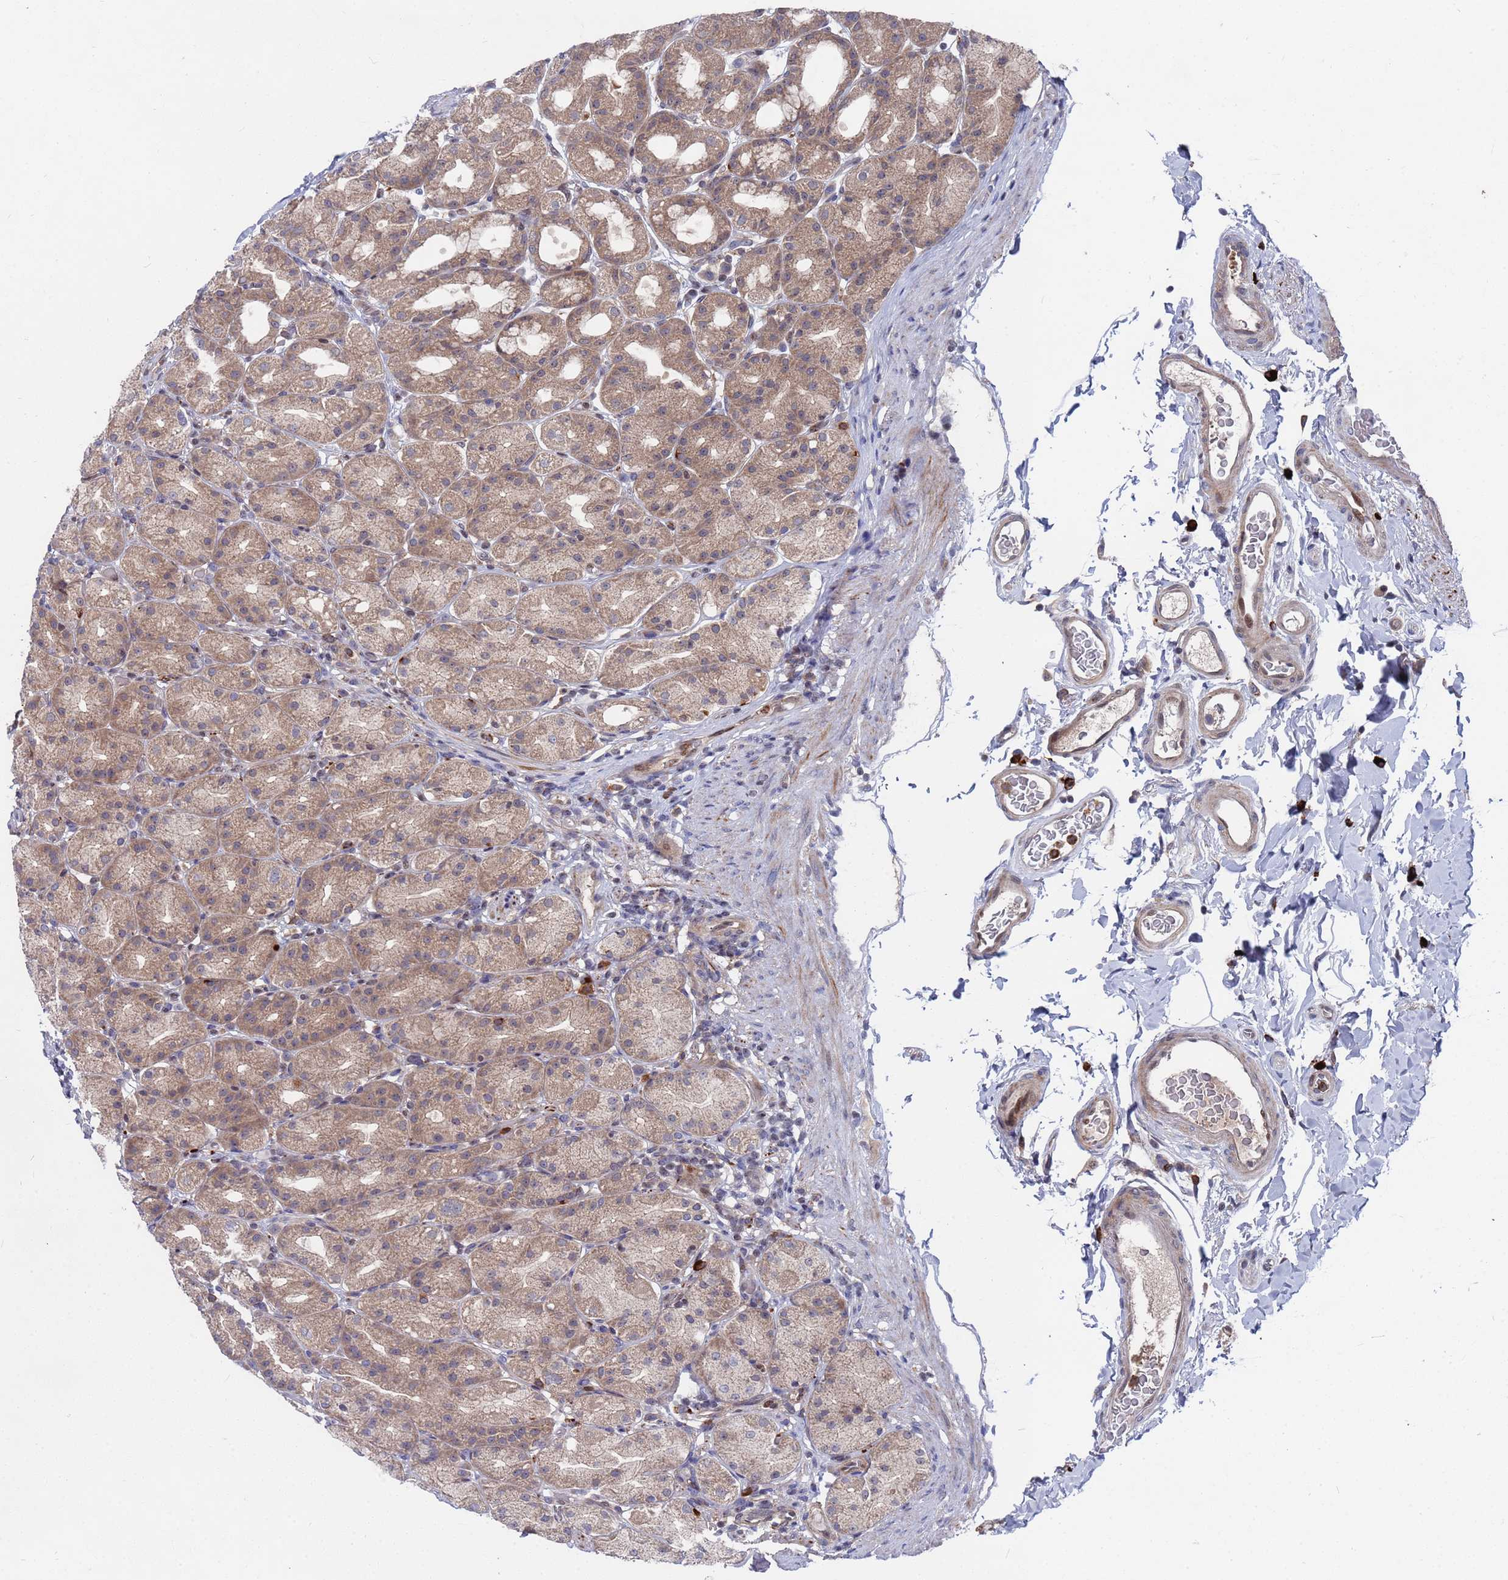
{"staining": {"intensity": "weak", "quantity": ">75%", "location": "cytoplasmic/membranous"}, "tissue": "stomach", "cell_type": "Glandular cells", "image_type": "normal", "snomed": [{"axis": "morphology", "description": "Normal tissue, NOS"}, {"axis": "topography", "description": "Stomach, upper"}], "caption": "The micrograph demonstrates staining of unremarkable stomach, revealing weak cytoplasmic/membranous protein positivity (brown color) within glandular cells. The protein is stained brown, and the nuclei are stained in blue (DAB IHC with brightfield microscopy, high magnification).", "gene": "TMBIM6", "patient": {"sex": "male", "age": 68}}